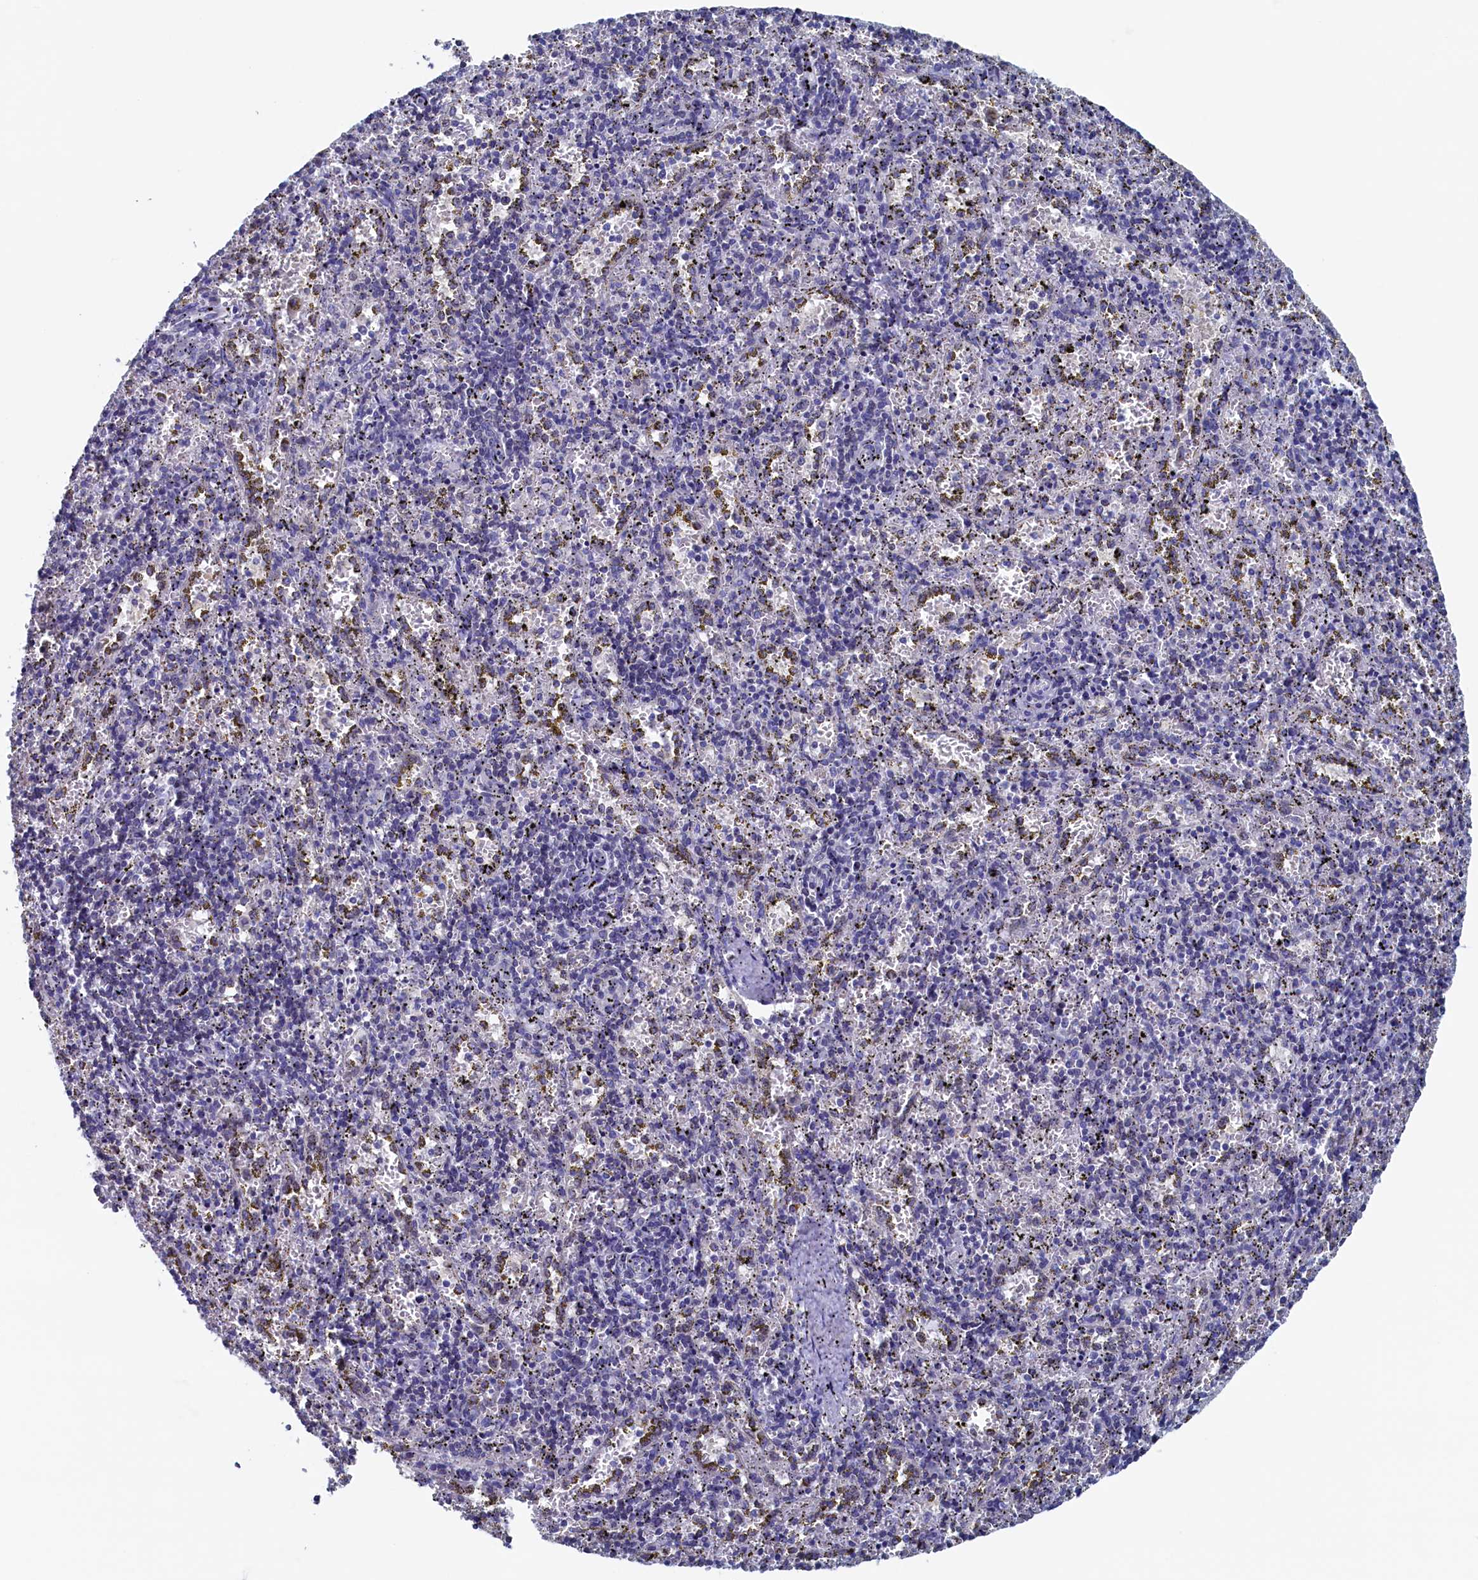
{"staining": {"intensity": "negative", "quantity": "none", "location": "none"}, "tissue": "spleen", "cell_type": "Cells in red pulp", "image_type": "normal", "snomed": [{"axis": "morphology", "description": "Normal tissue, NOS"}, {"axis": "topography", "description": "Spleen"}], "caption": "Immunohistochemistry photomicrograph of normal spleen stained for a protein (brown), which reveals no positivity in cells in red pulp. Nuclei are stained in blue.", "gene": "C11orf54", "patient": {"sex": "male", "age": 11}}